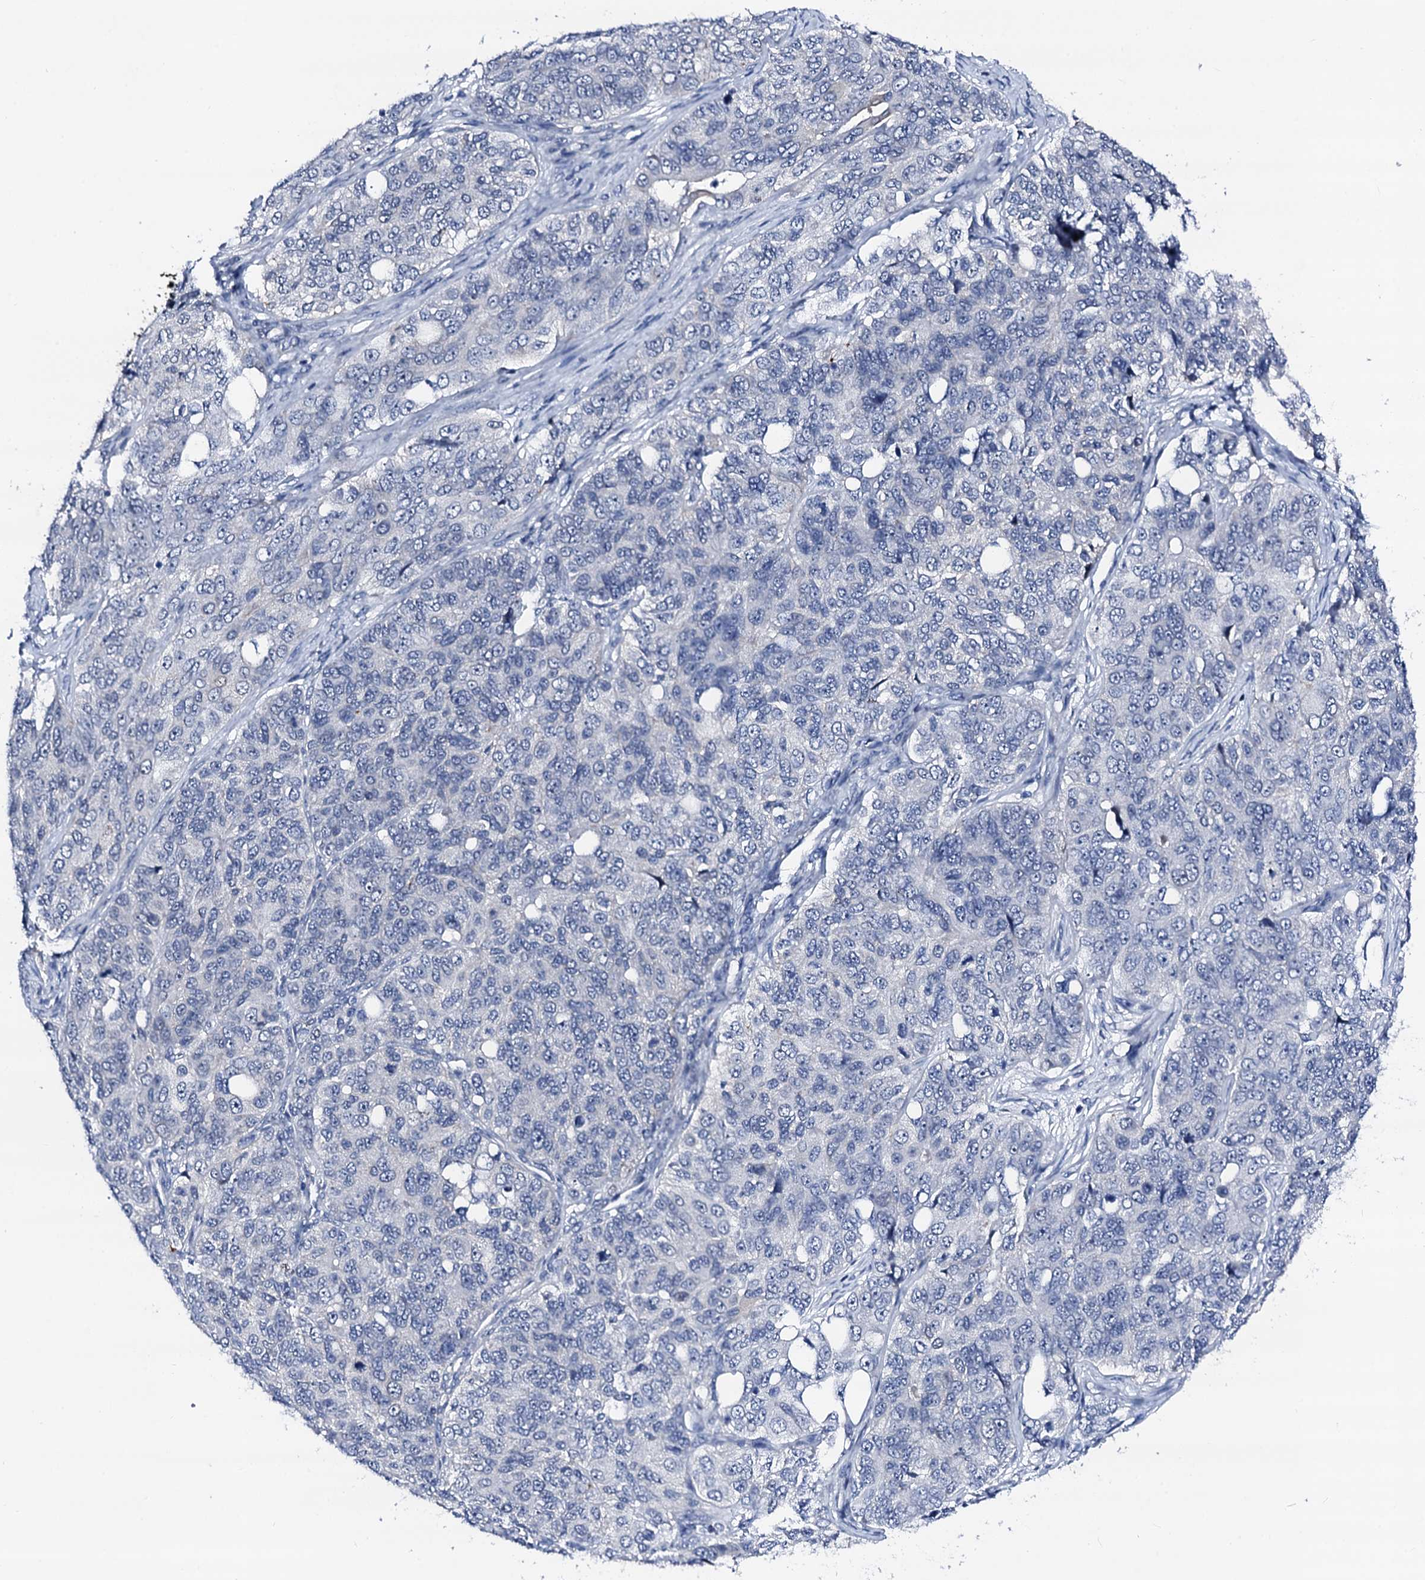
{"staining": {"intensity": "weak", "quantity": "<25%", "location": "nuclear"}, "tissue": "ovarian cancer", "cell_type": "Tumor cells", "image_type": "cancer", "snomed": [{"axis": "morphology", "description": "Carcinoma, endometroid"}, {"axis": "topography", "description": "Ovary"}], "caption": "Protein analysis of ovarian endometroid carcinoma exhibits no significant positivity in tumor cells. The staining was performed using DAB (3,3'-diaminobenzidine) to visualize the protein expression in brown, while the nuclei were stained in blue with hematoxylin (Magnification: 20x).", "gene": "TRAFD1", "patient": {"sex": "female", "age": 51}}